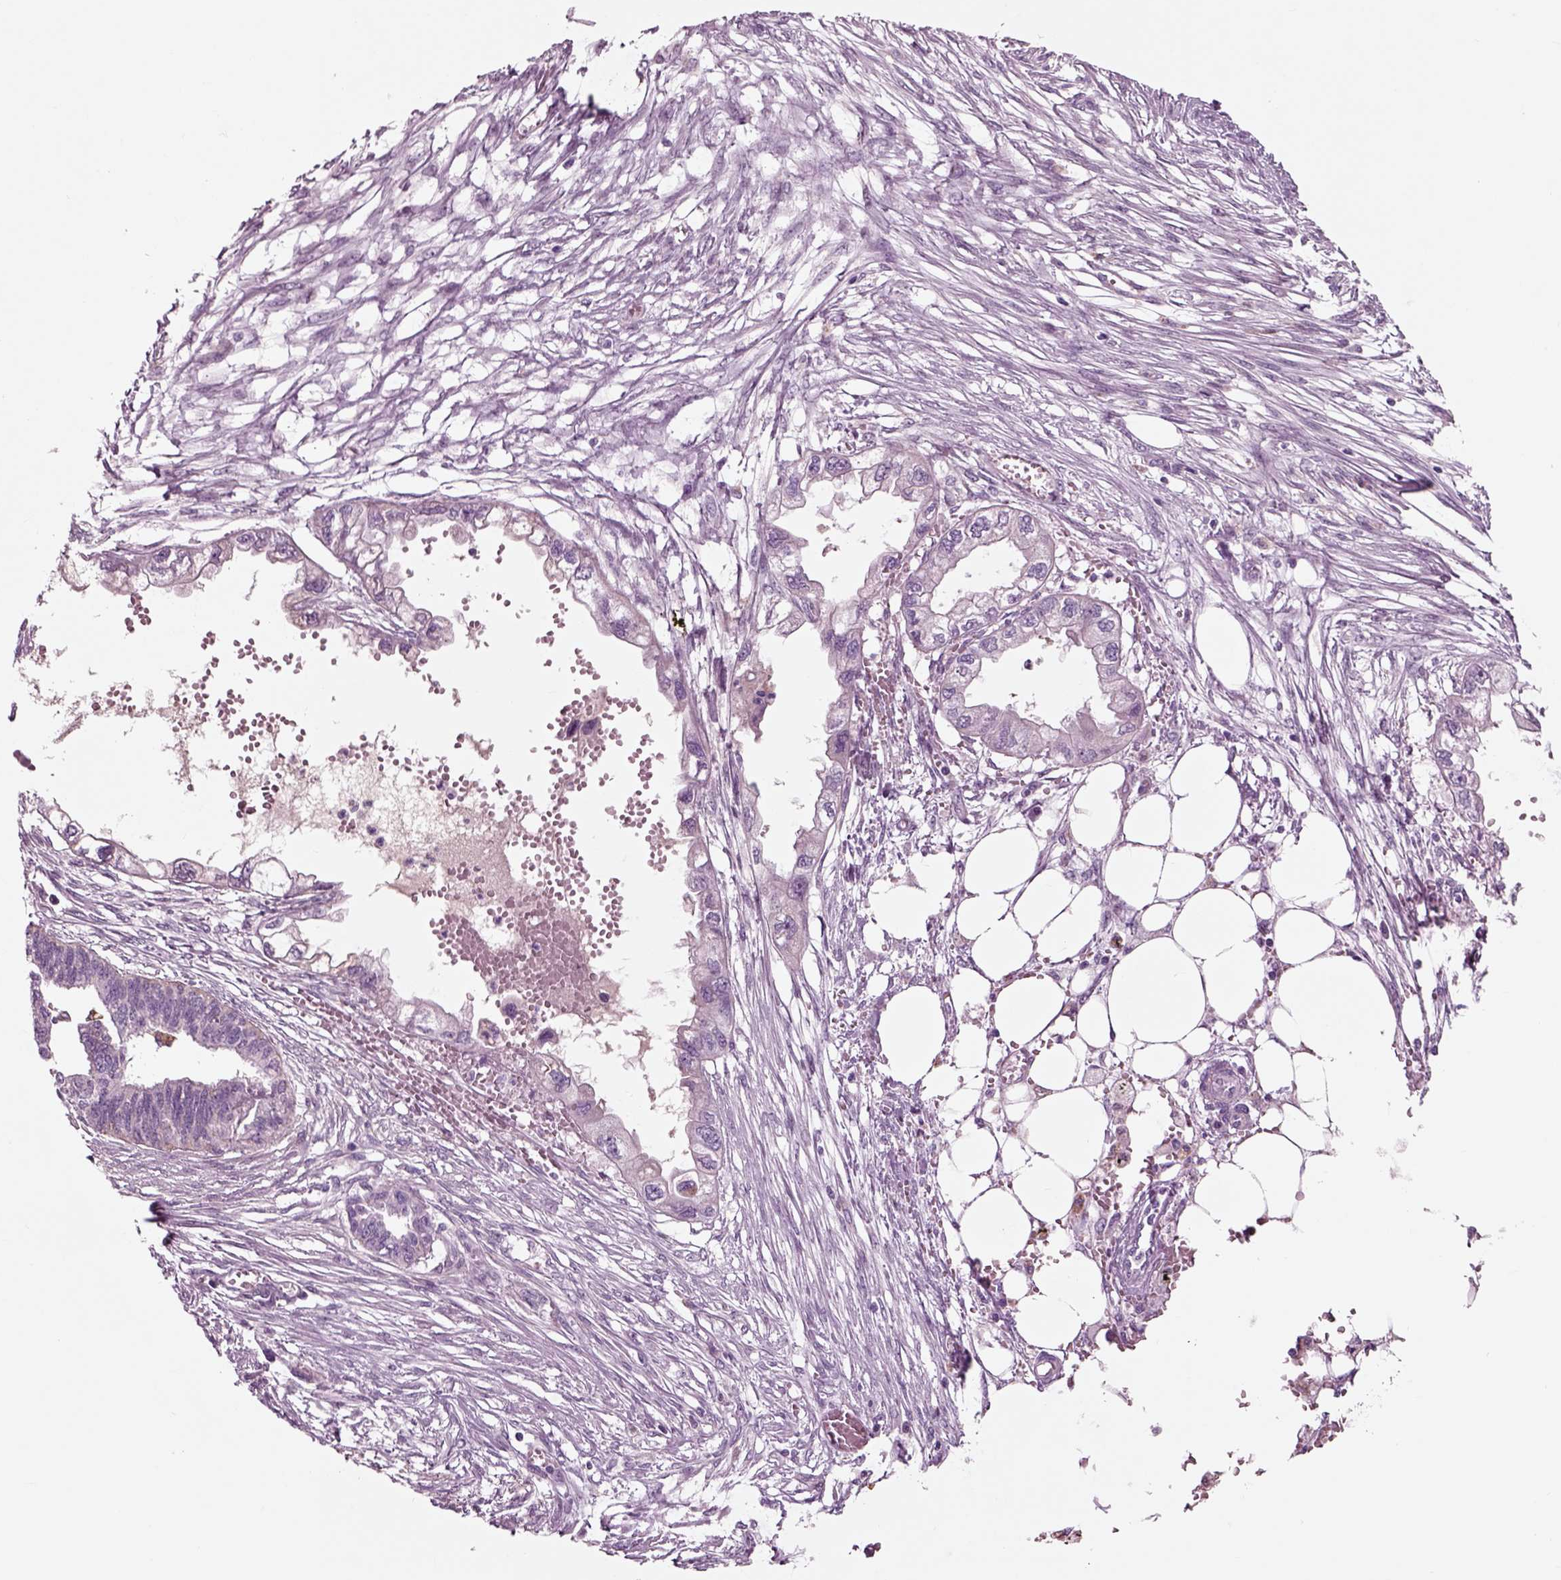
{"staining": {"intensity": "negative", "quantity": "none", "location": "none"}, "tissue": "endometrial cancer", "cell_type": "Tumor cells", "image_type": "cancer", "snomed": [{"axis": "morphology", "description": "Adenocarcinoma, NOS"}, {"axis": "morphology", "description": "Adenocarcinoma, metastatic, NOS"}, {"axis": "topography", "description": "Adipose tissue"}, {"axis": "topography", "description": "Endometrium"}], "caption": "Photomicrograph shows no significant protein expression in tumor cells of endometrial adenocarcinoma.", "gene": "CHGB", "patient": {"sex": "female", "age": 67}}